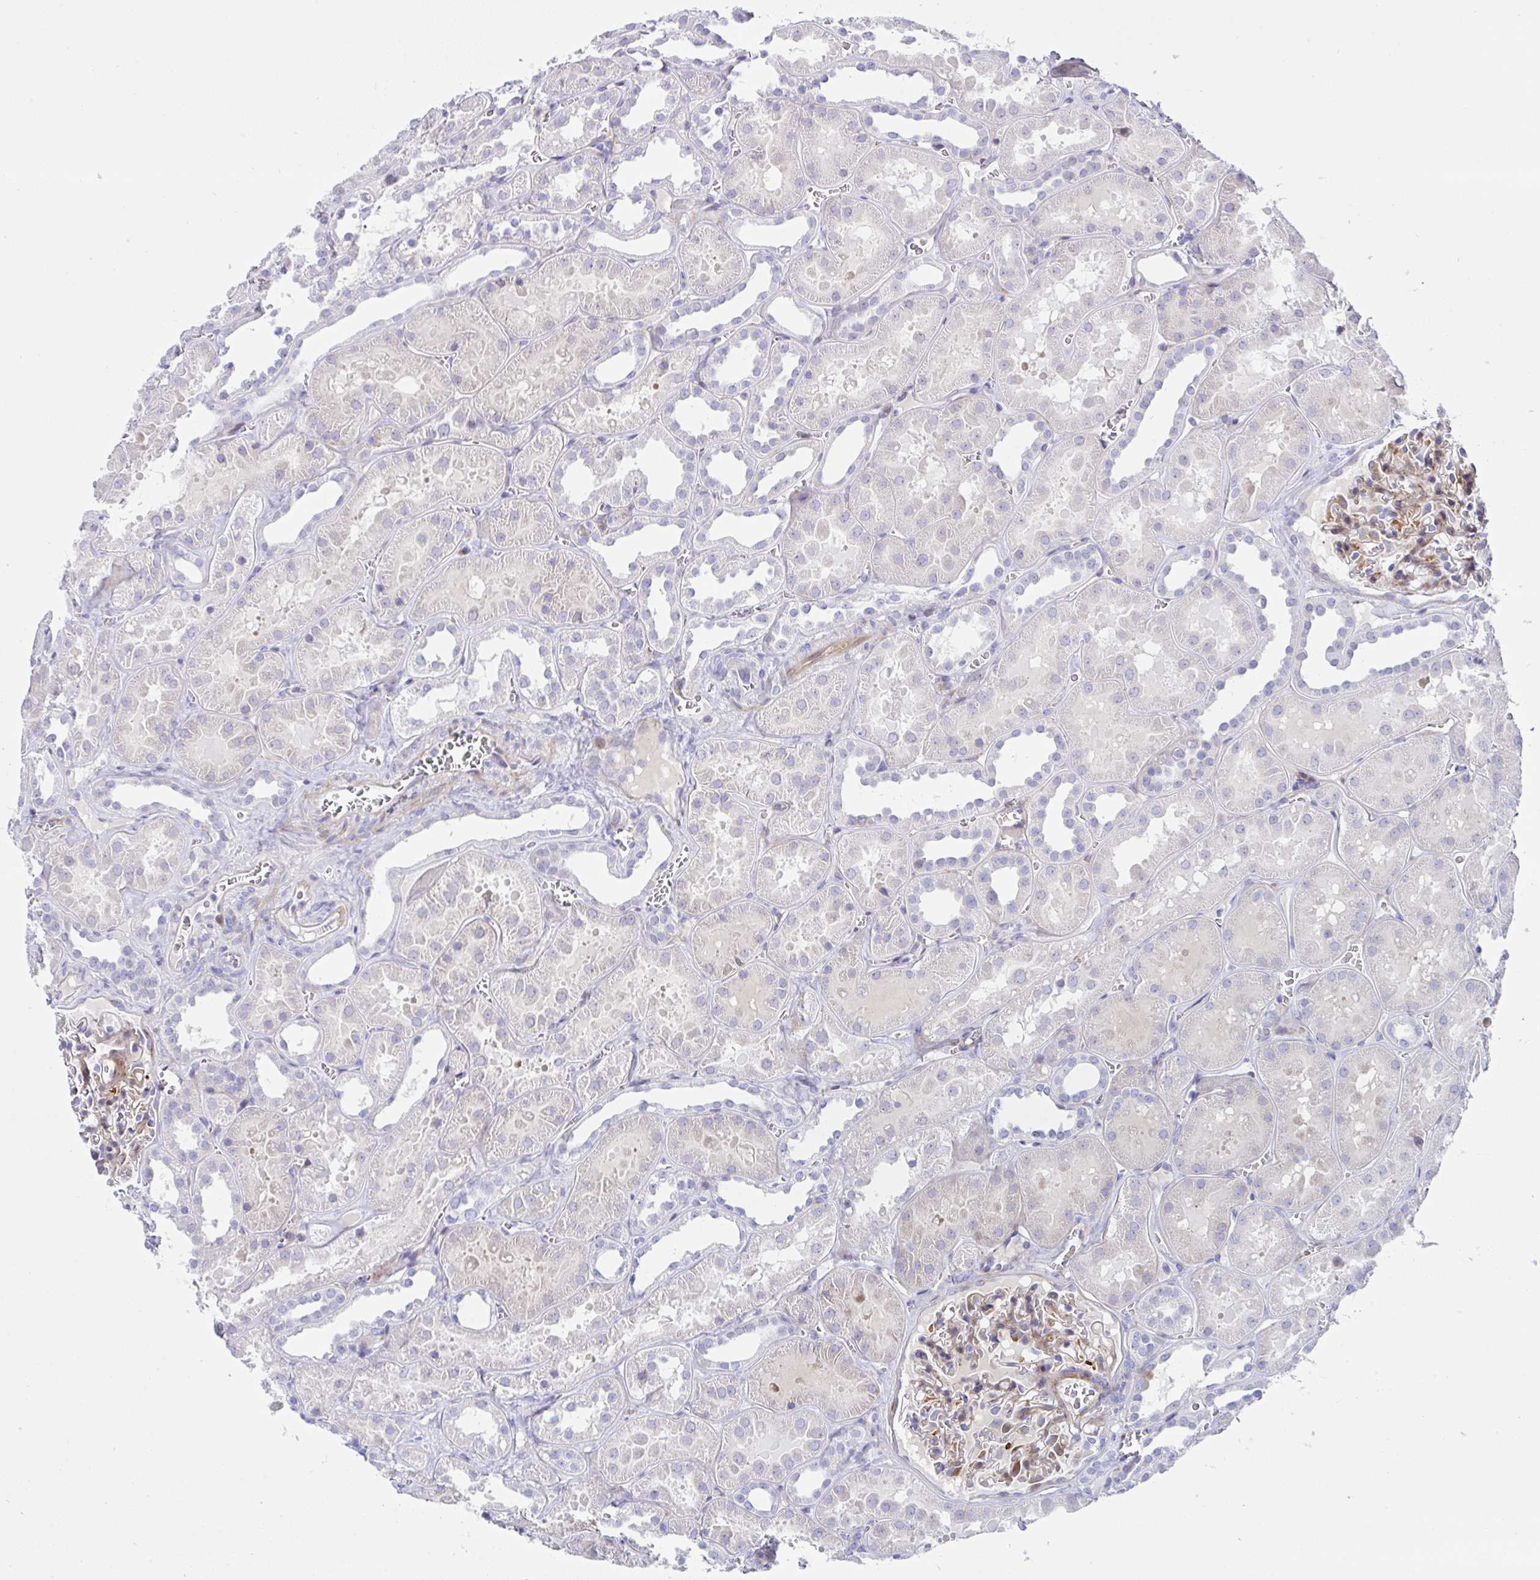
{"staining": {"intensity": "weak", "quantity": "<25%", "location": "cytoplasmic/membranous"}, "tissue": "kidney", "cell_type": "Cells in glomeruli", "image_type": "normal", "snomed": [{"axis": "morphology", "description": "Normal tissue, NOS"}, {"axis": "topography", "description": "Kidney"}], "caption": "Immunohistochemistry (IHC) histopathology image of normal kidney: human kidney stained with DAB (3,3'-diaminobenzidine) demonstrates no significant protein expression in cells in glomeruli.", "gene": "ZNF713", "patient": {"sex": "female", "age": 41}}